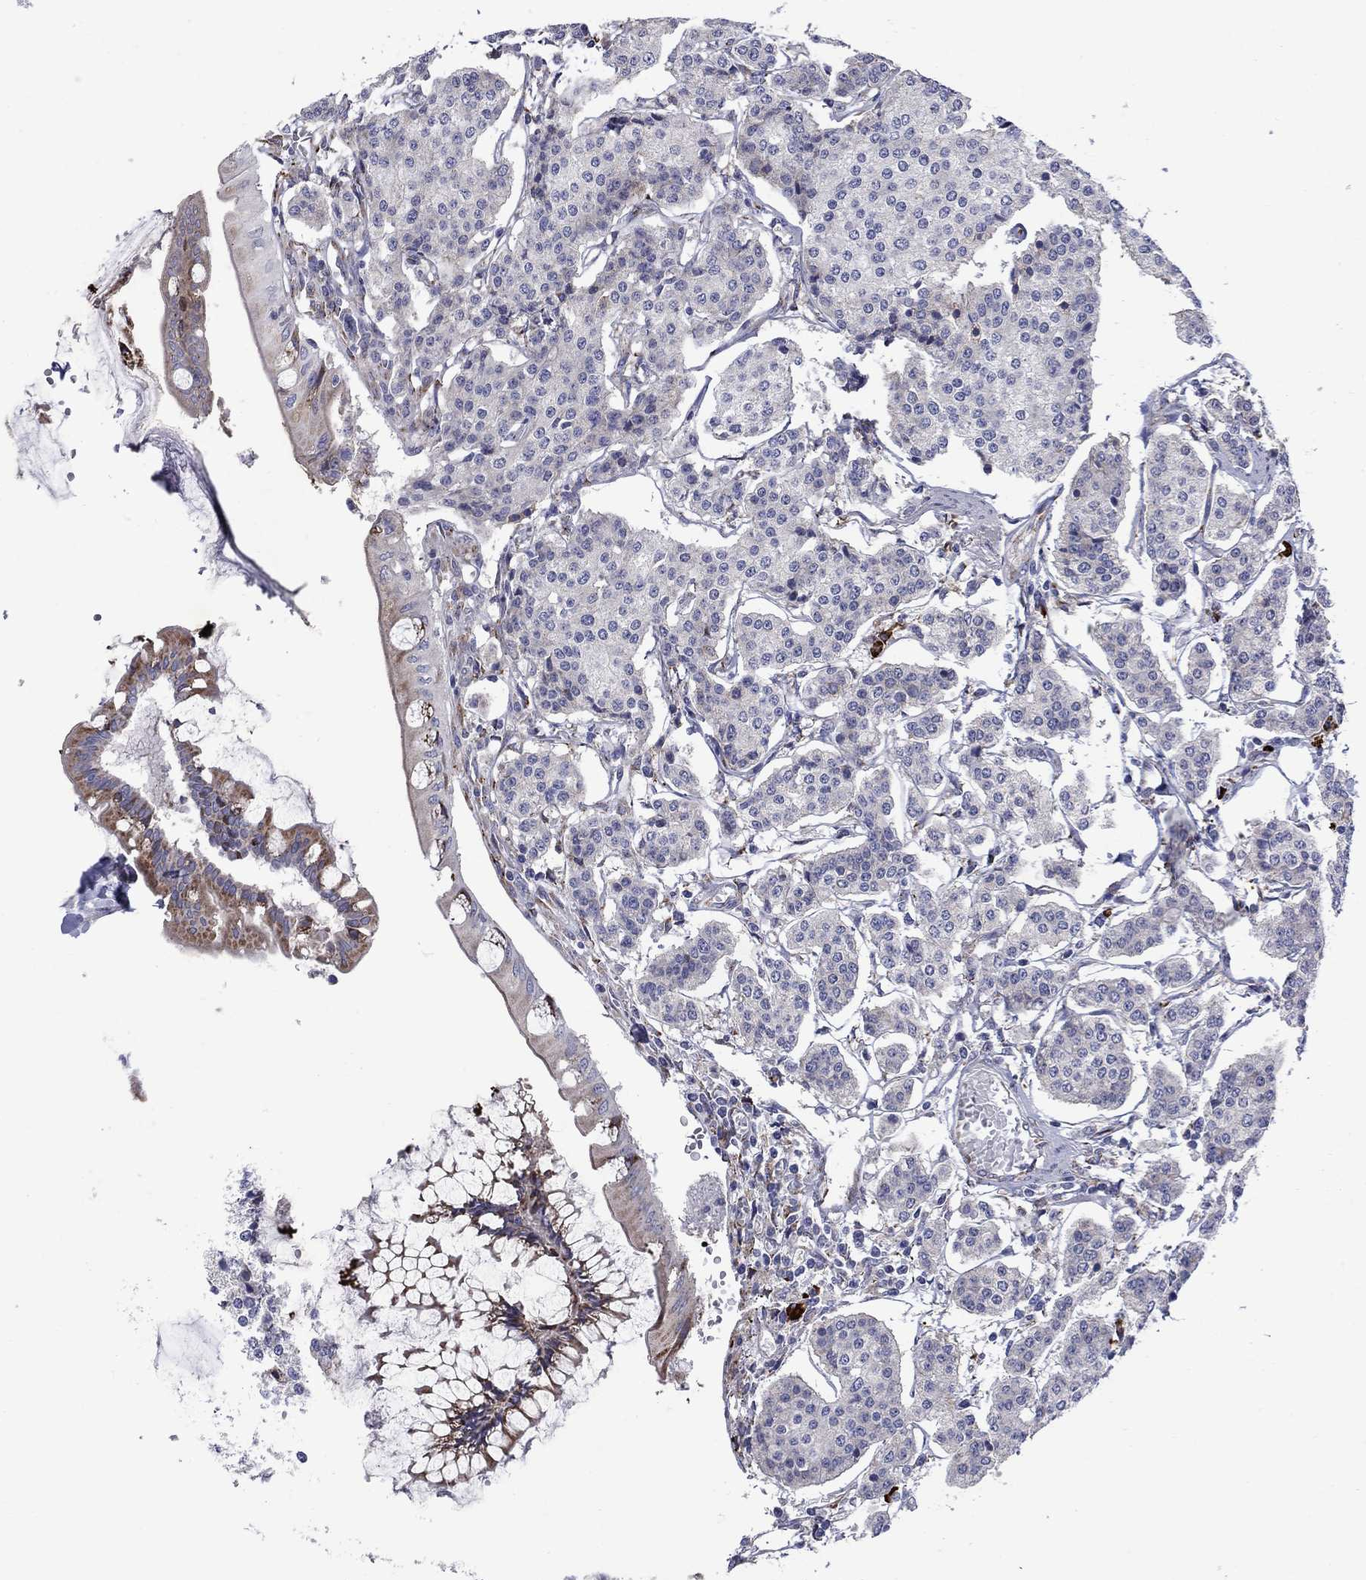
{"staining": {"intensity": "negative", "quantity": "none", "location": "none"}, "tissue": "carcinoid", "cell_type": "Tumor cells", "image_type": "cancer", "snomed": [{"axis": "morphology", "description": "Carcinoid, malignant, NOS"}, {"axis": "topography", "description": "Small intestine"}], "caption": "The IHC micrograph has no significant positivity in tumor cells of carcinoid tissue.", "gene": "ASNS", "patient": {"sex": "female", "age": 65}}